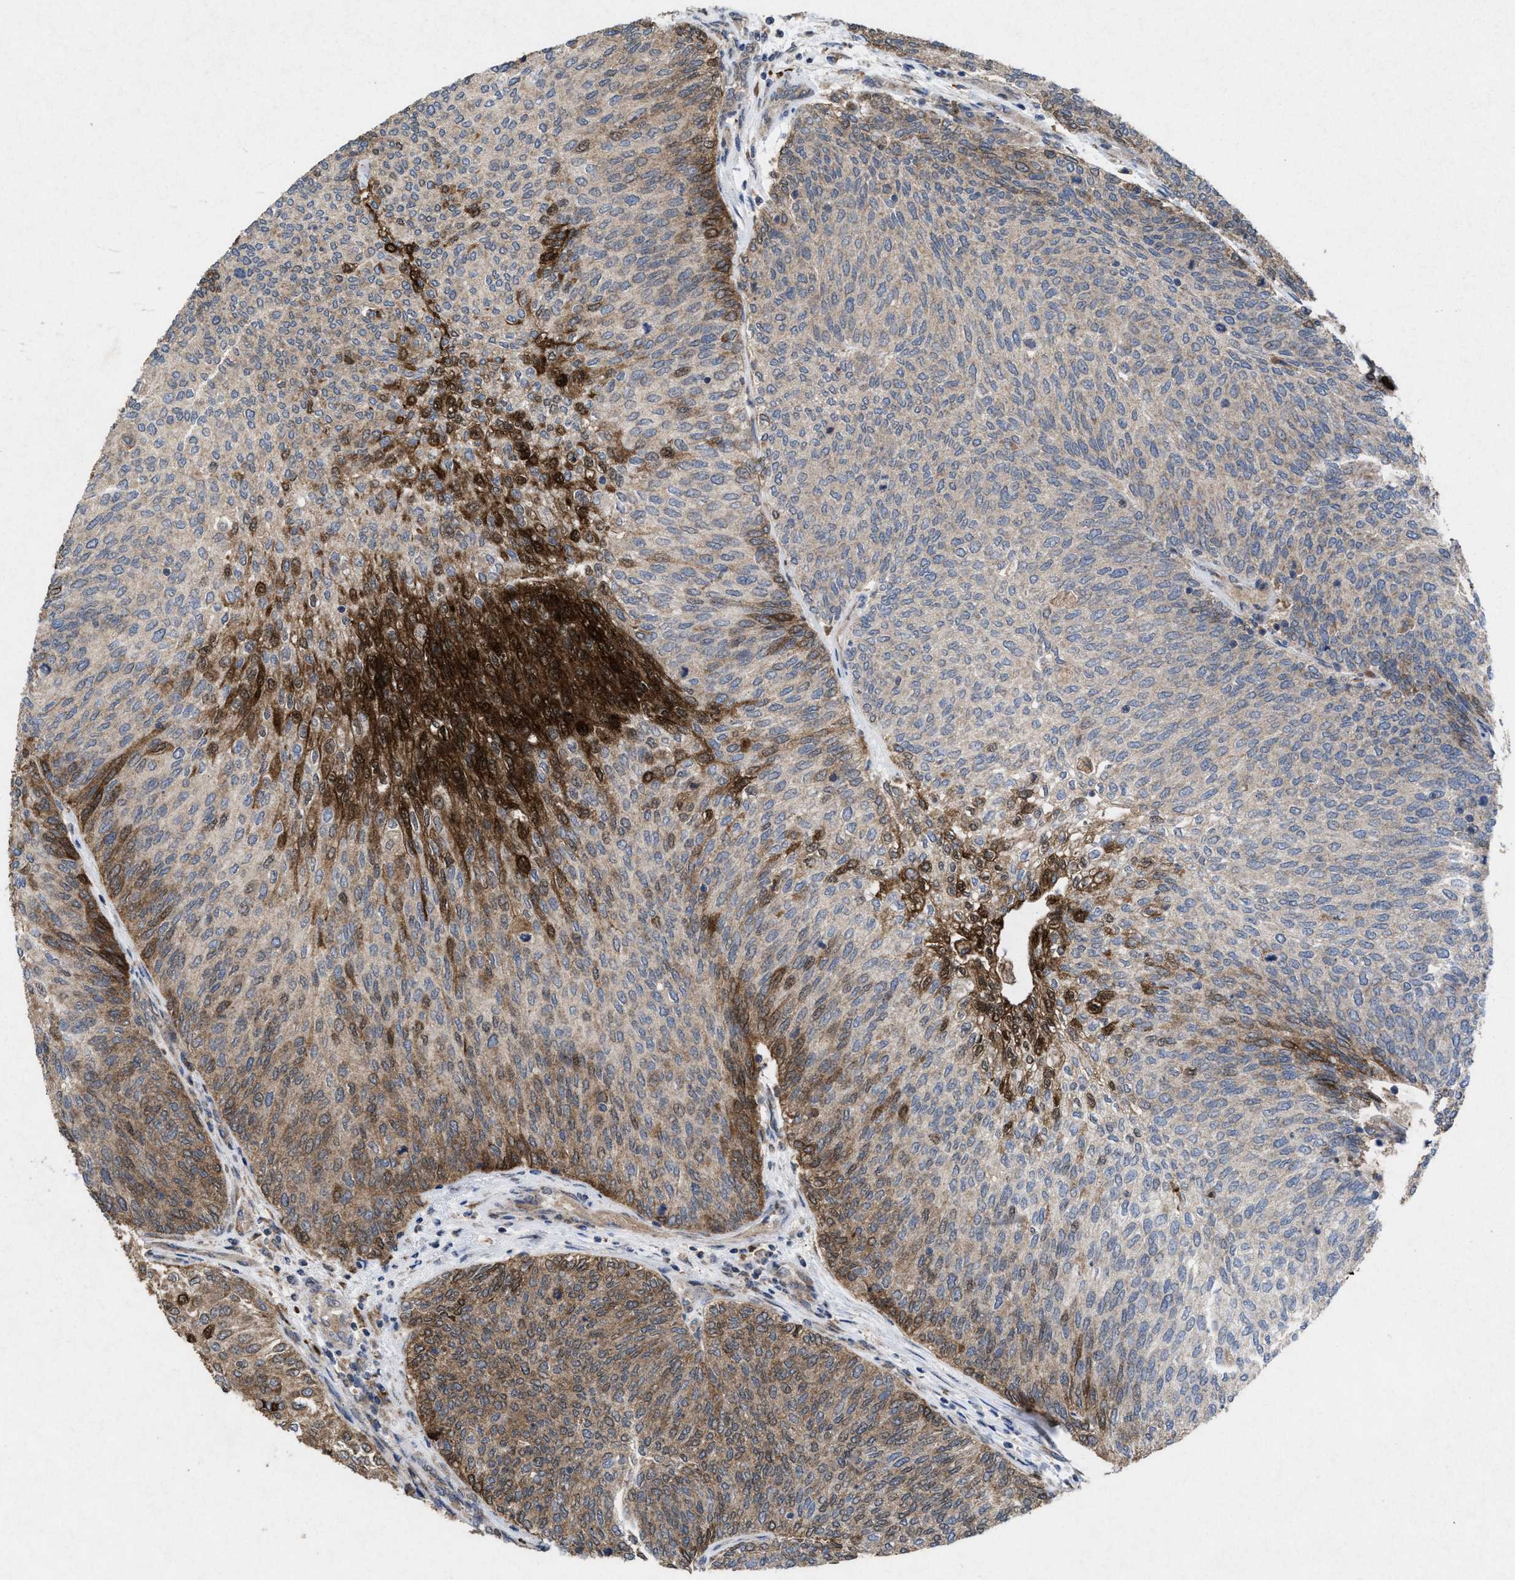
{"staining": {"intensity": "moderate", "quantity": ">75%", "location": "cytoplasmic/membranous"}, "tissue": "urothelial cancer", "cell_type": "Tumor cells", "image_type": "cancer", "snomed": [{"axis": "morphology", "description": "Urothelial carcinoma, Low grade"}, {"axis": "topography", "description": "Urinary bladder"}], "caption": "Immunohistochemistry (IHC) micrograph of low-grade urothelial carcinoma stained for a protein (brown), which reveals medium levels of moderate cytoplasmic/membranous positivity in about >75% of tumor cells.", "gene": "MSI2", "patient": {"sex": "female", "age": 79}}